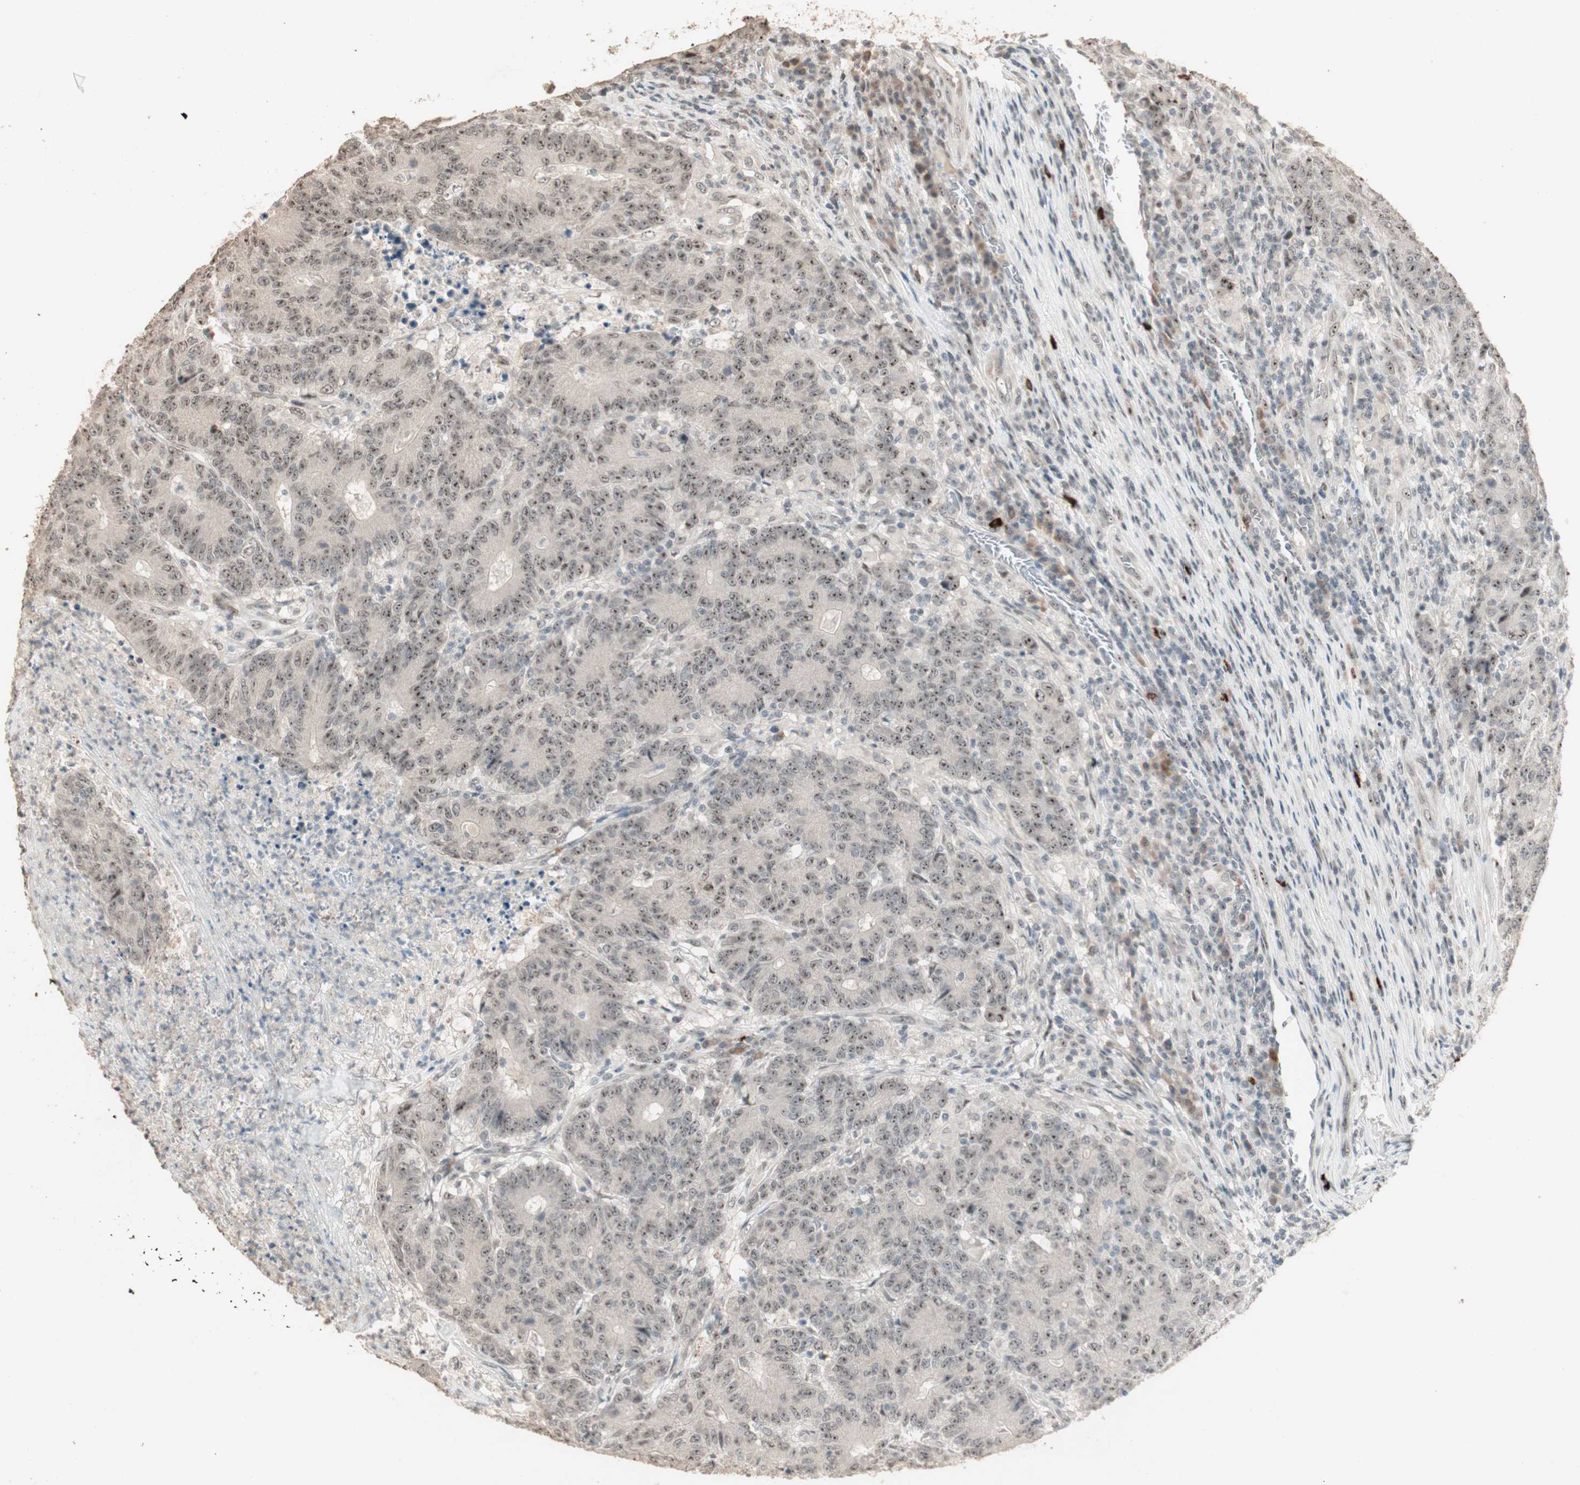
{"staining": {"intensity": "moderate", "quantity": ">75%", "location": "nuclear"}, "tissue": "colorectal cancer", "cell_type": "Tumor cells", "image_type": "cancer", "snomed": [{"axis": "morphology", "description": "Normal tissue, NOS"}, {"axis": "morphology", "description": "Adenocarcinoma, NOS"}, {"axis": "topography", "description": "Colon"}], "caption": "This is an image of immunohistochemistry staining of colorectal cancer (adenocarcinoma), which shows moderate positivity in the nuclear of tumor cells.", "gene": "ETV4", "patient": {"sex": "female", "age": 75}}